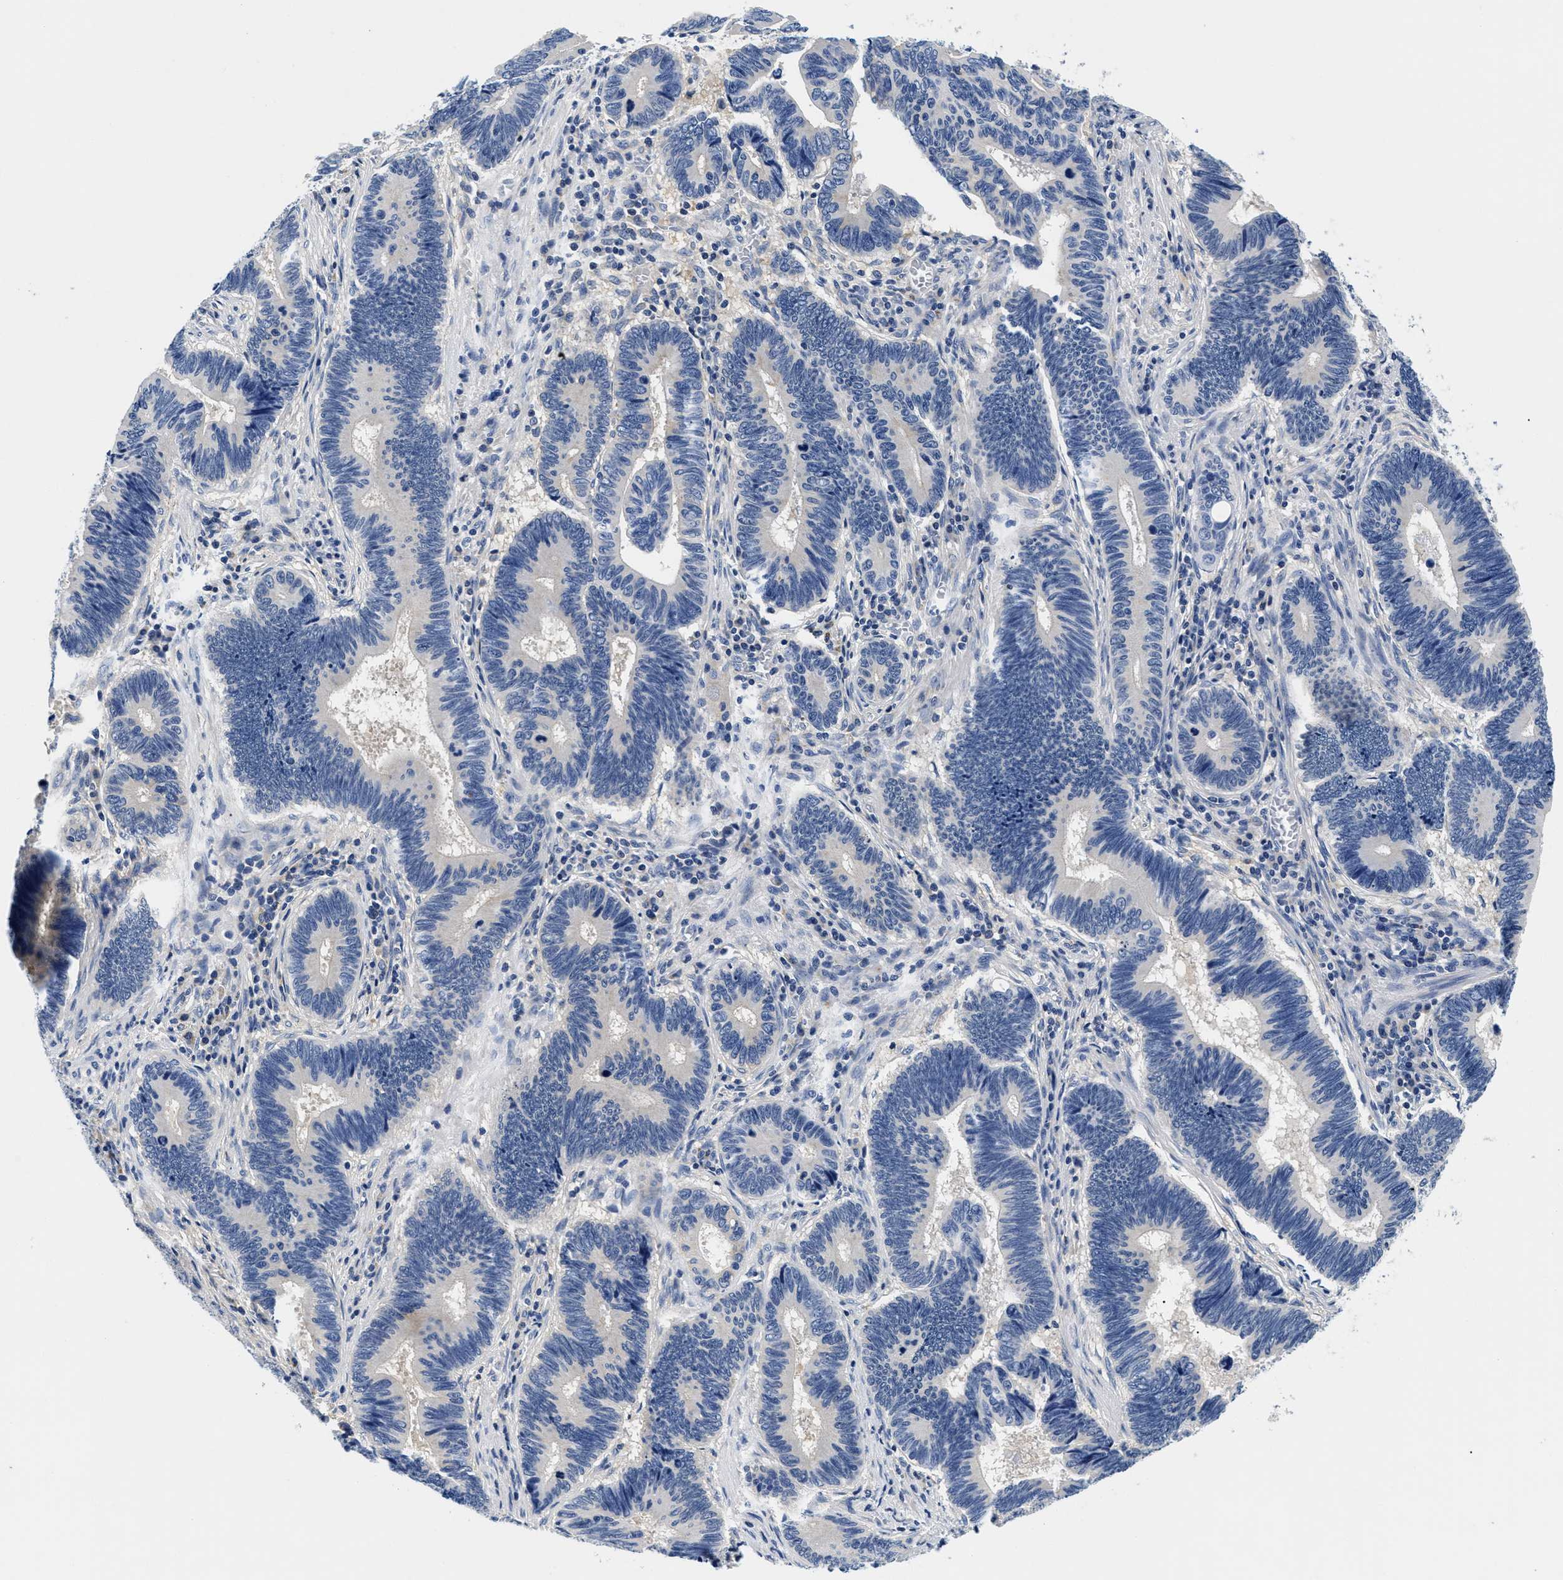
{"staining": {"intensity": "negative", "quantity": "none", "location": "none"}, "tissue": "pancreatic cancer", "cell_type": "Tumor cells", "image_type": "cancer", "snomed": [{"axis": "morphology", "description": "Adenocarcinoma, NOS"}, {"axis": "topography", "description": "Pancreas"}], "caption": "There is no significant expression in tumor cells of adenocarcinoma (pancreatic). Nuclei are stained in blue.", "gene": "MEA1", "patient": {"sex": "female", "age": 70}}